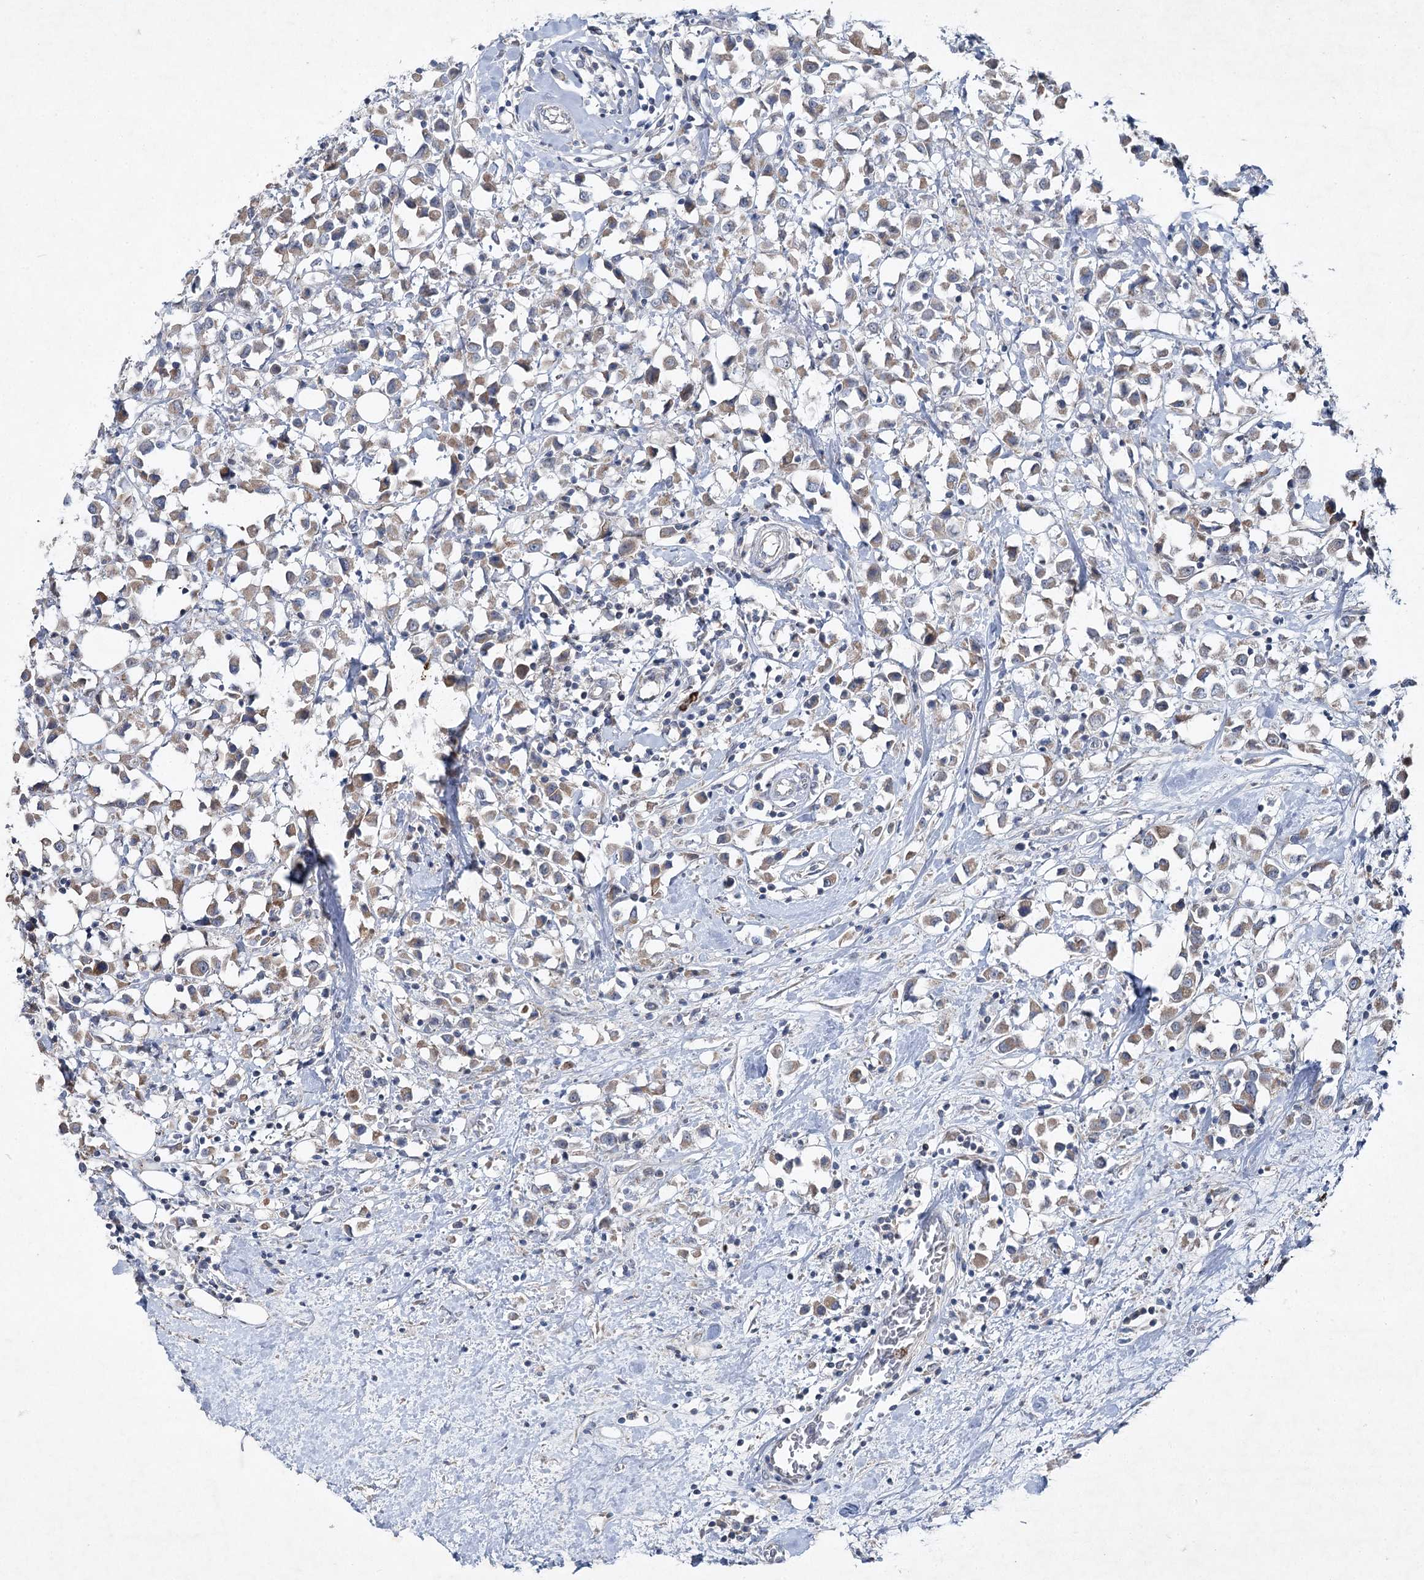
{"staining": {"intensity": "weak", "quantity": ">75%", "location": "cytoplasmic/membranous"}, "tissue": "breast cancer", "cell_type": "Tumor cells", "image_type": "cancer", "snomed": [{"axis": "morphology", "description": "Duct carcinoma"}, {"axis": "topography", "description": "Breast"}], "caption": "IHC (DAB) staining of human breast invasive ductal carcinoma demonstrates weak cytoplasmic/membranous protein staining in about >75% of tumor cells.", "gene": "PLA2G12A", "patient": {"sex": "female", "age": 61}}